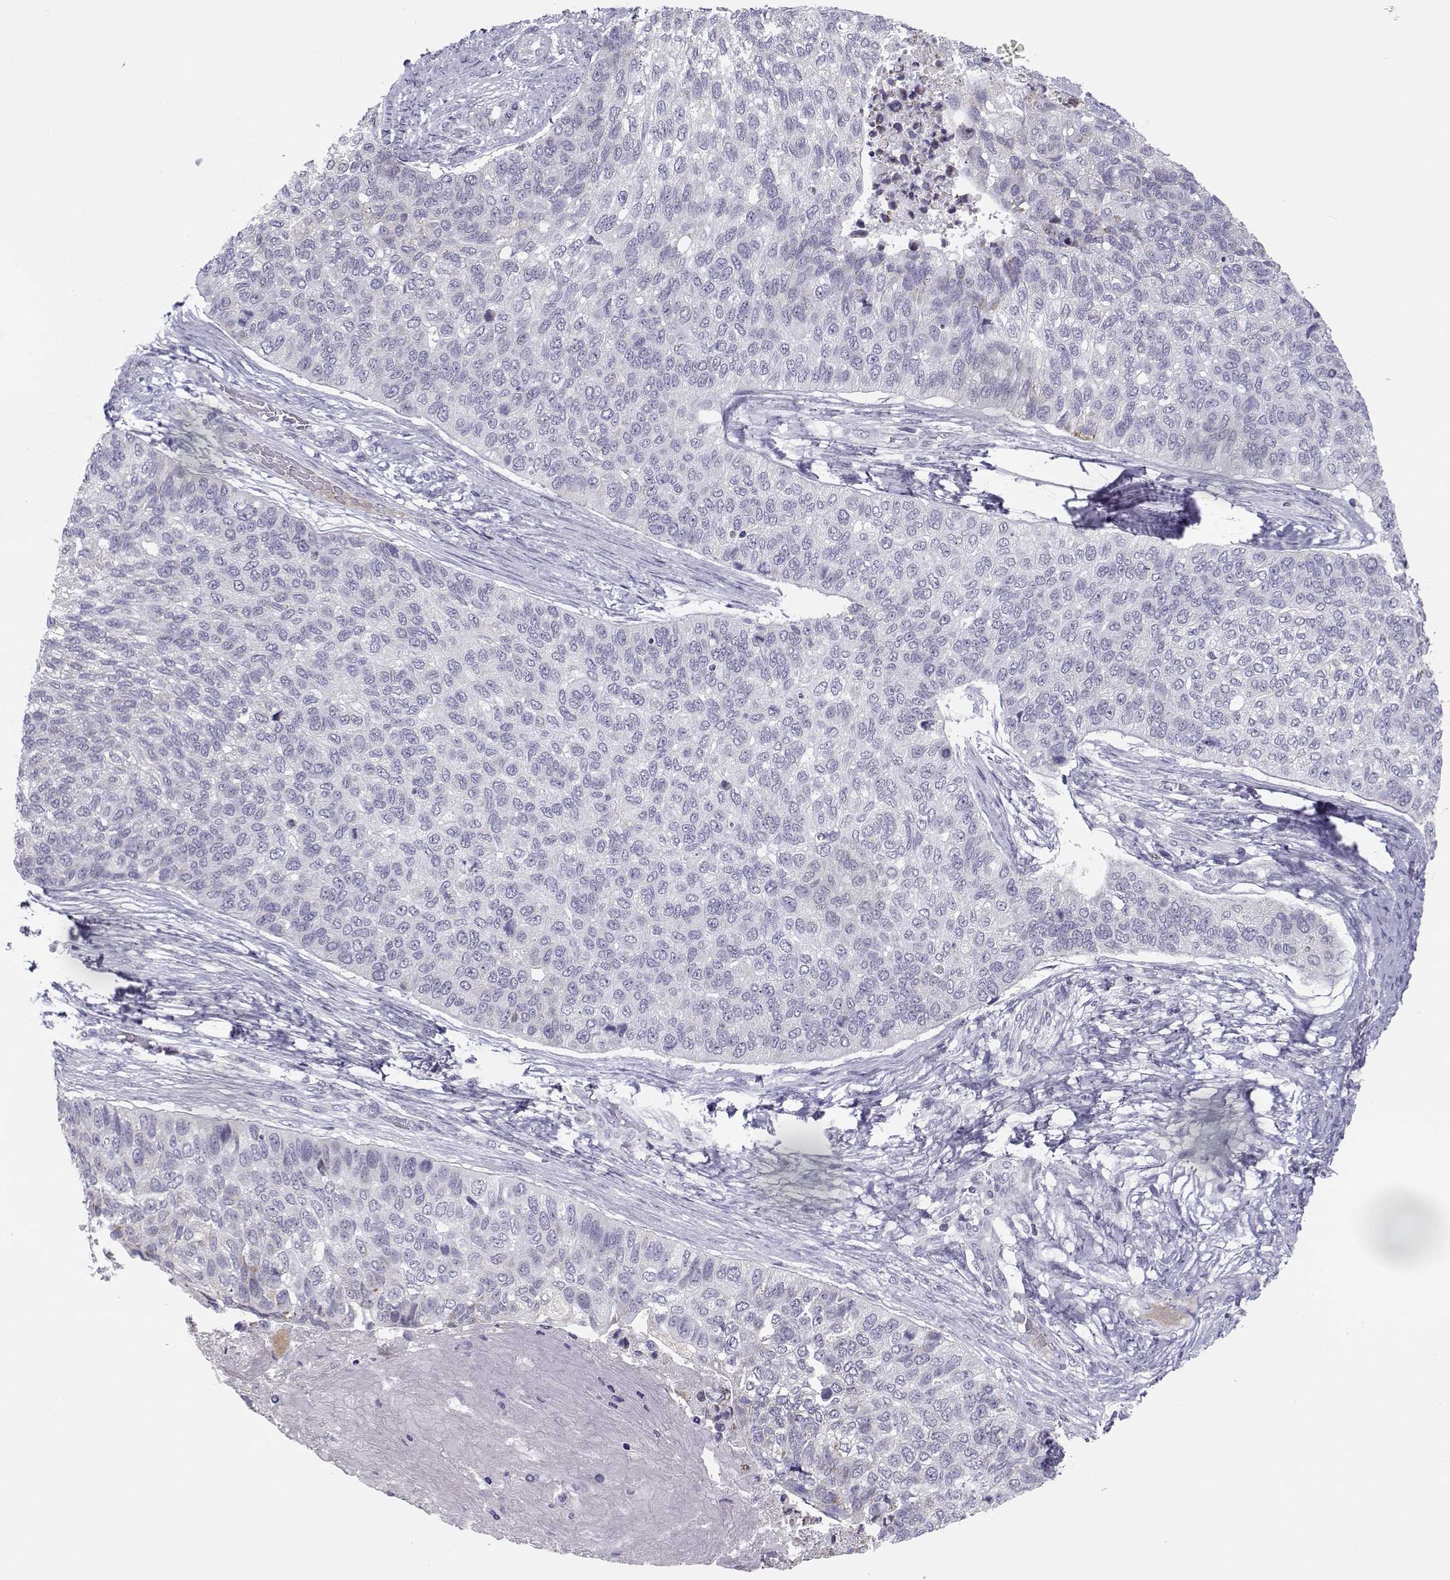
{"staining": {"intensity": "negative", "quantity": "none", "location": "none"}, "tissue": "lung cancer", "cell_type": "Tumor cells", "image_type": "cancer", "snomed": [{"axis": "morphology", "description": "Squamous cell carcinoma, NOS"}, {"axis": "topography", "description": "Lung"}], "caption": "Immunohistochemical staining of human lung cancer demonstrates no significant expression in tumor cells. The staining is performed using DAB (3,3'-diaminobenzidine) brown chromogen with nuclei counter-stained in using hematoxylin.", "gene": "CREB3L3", "patient": {"sex": "male", "age": 69}}